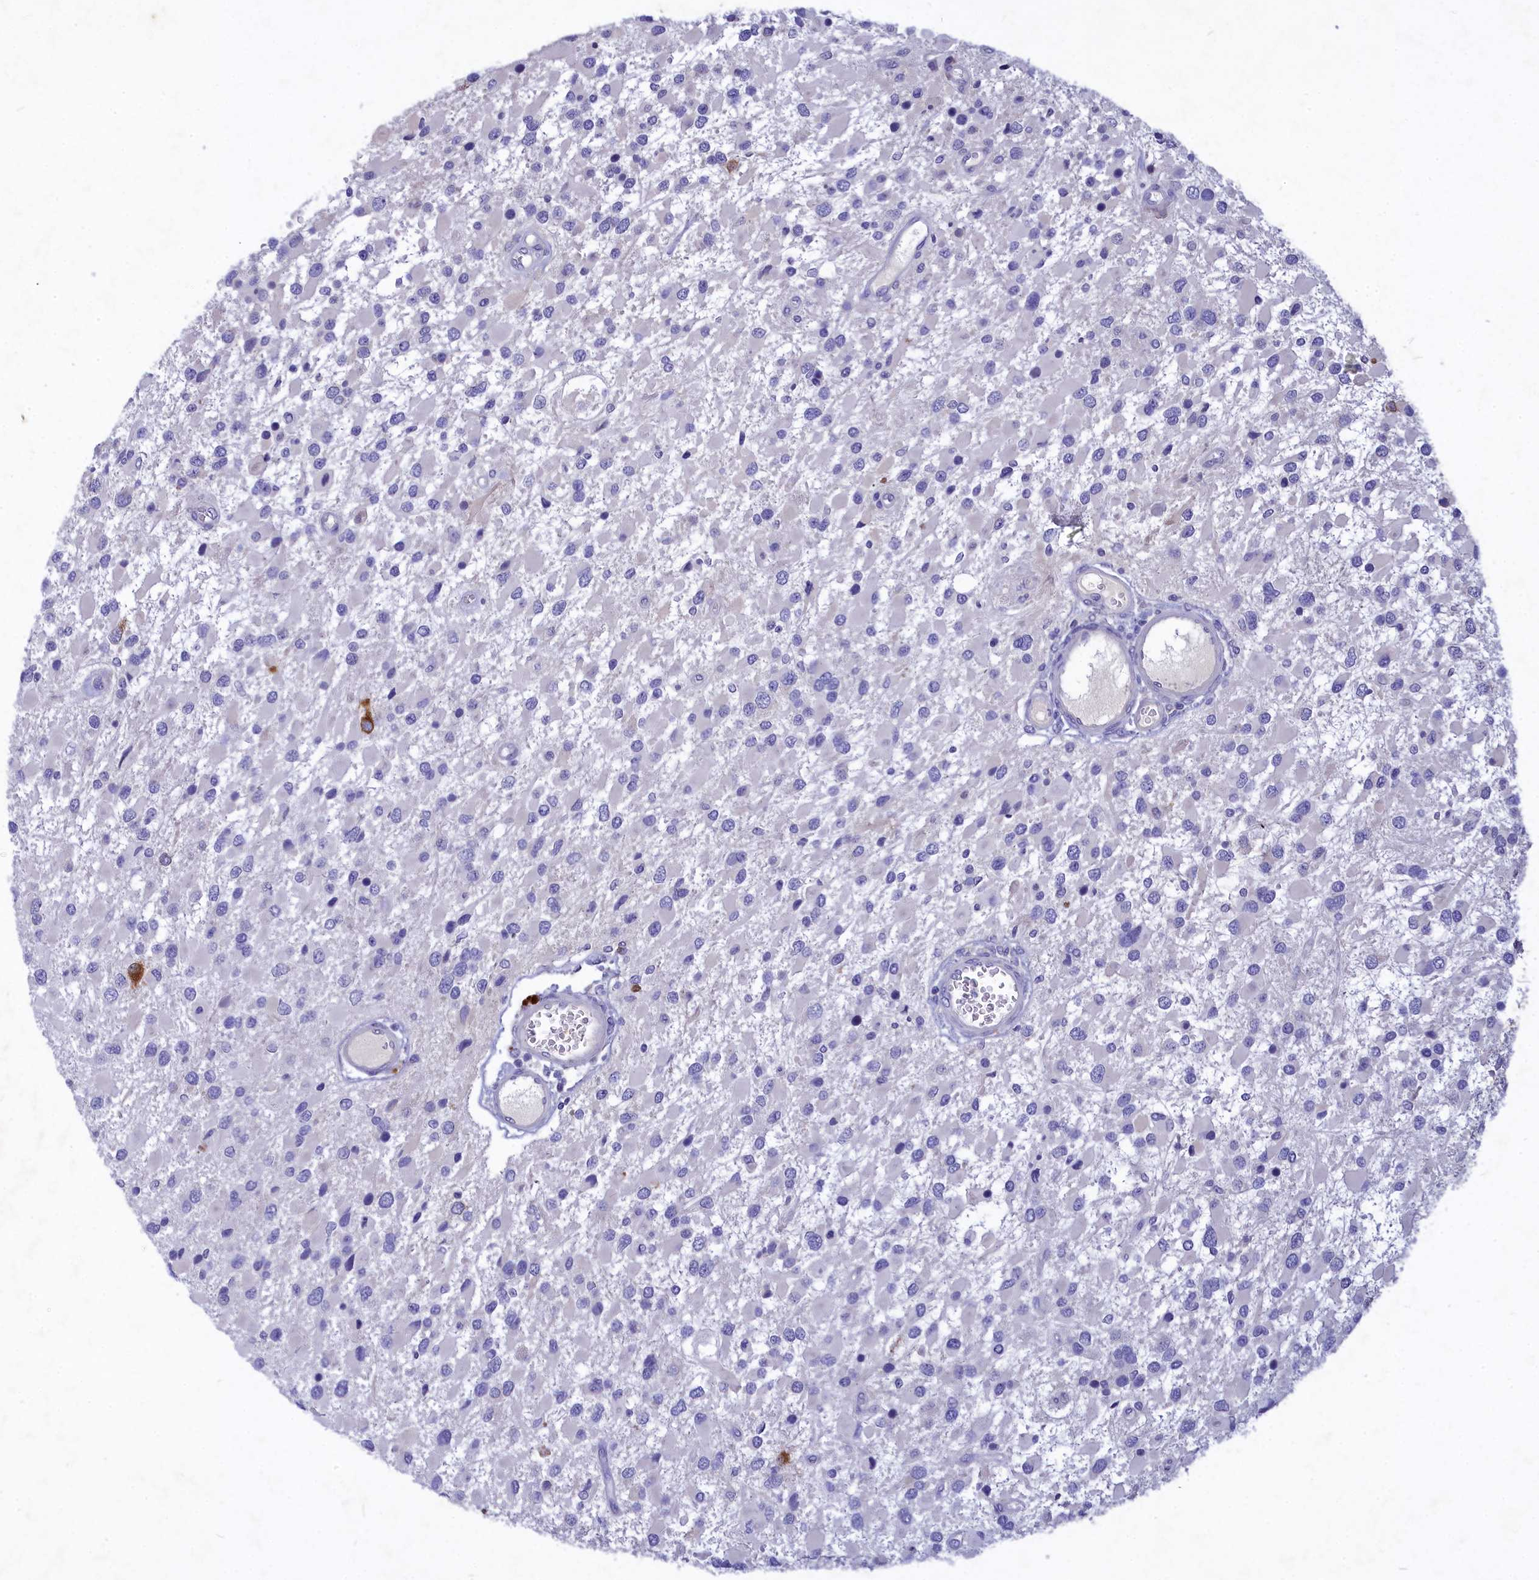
{"staining": {"intensity": "negative", "quantity": "none", "location": "none"}, "tissue": "glioma", "cell_type": "Tumor cells", "image_type": "cancer", "snomed": [{"axis": "morphology", "description": "Glioma, malignant, High grade"}, {"axis": "topography", "description": "Brain"}], "caption": "Glioma was stained to show a protein in brown. There is no significant positivity in tumor cells.", "gene": "DEFB119", "patient": {"sex": "male", "age": 53}}